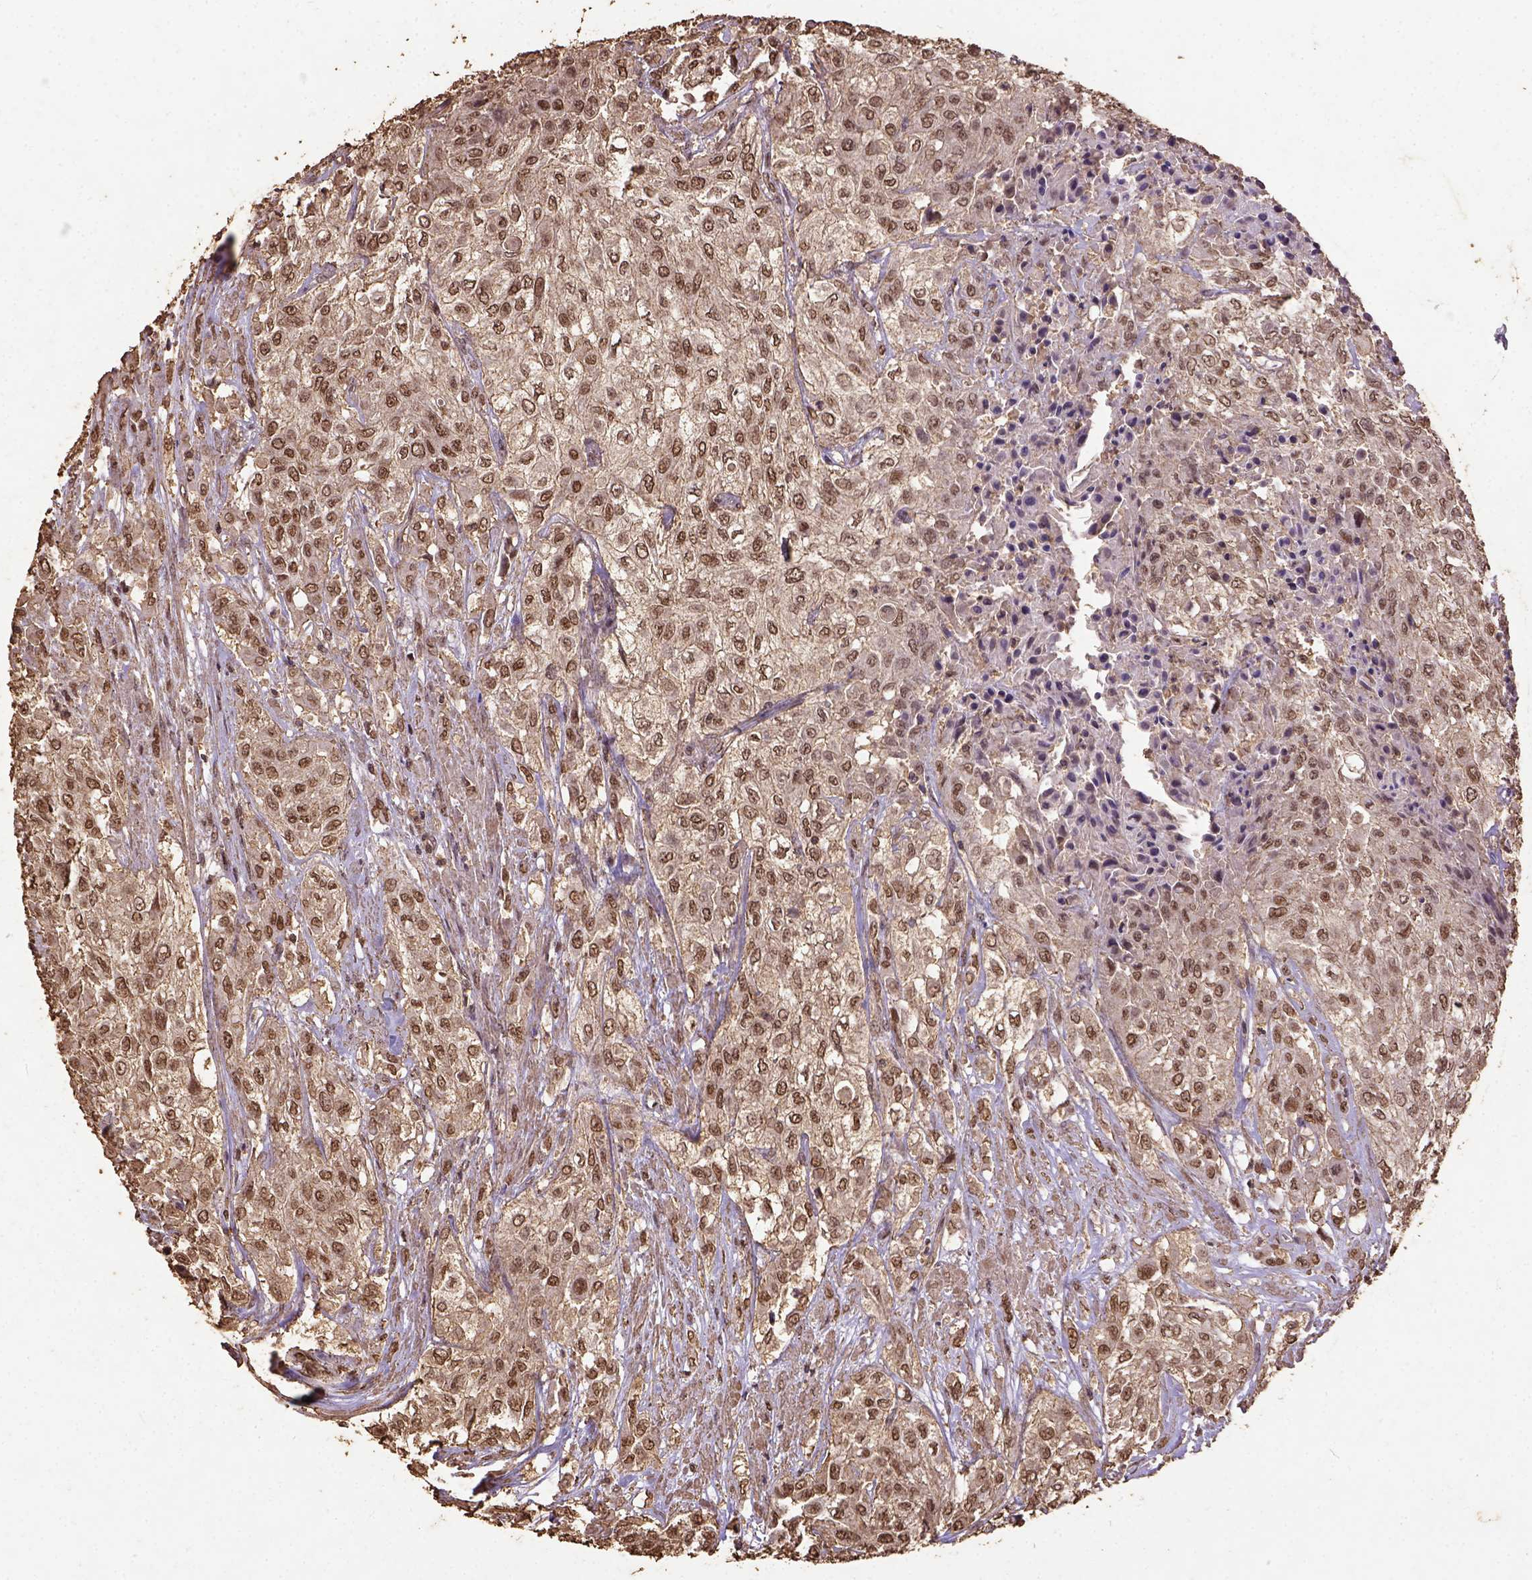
{"staining": {"intensity": "moderate", "quantity": ">75%", "location": "nuclear"}, "tissue": "urothelial cancer", "cell_type": "Tumor cells", "image_type": "cancer", "snomed": [{"axis": "morphology", "description": "Urothelial carcinoma, High grade"}, {"axis": "topography", "description": "Urinary bladder"}], "caption": "High-magnification brightfield microscopy of urothelial cancer stained with DAB (3,3'-diaminobenzidine) (brown) and counterstained with hematoxylin (blue). tumor cells exhibit moderate nuclear staining is identified in about>75% of cells. The protein is stained brown, and the nuclei are stained in blue (DAB (3,3'-diaminobenzidine) IHC with brightfield microscopy, high magnification).", "gene": "NACC1", "patient": {"sex": "male", "age": 57}}